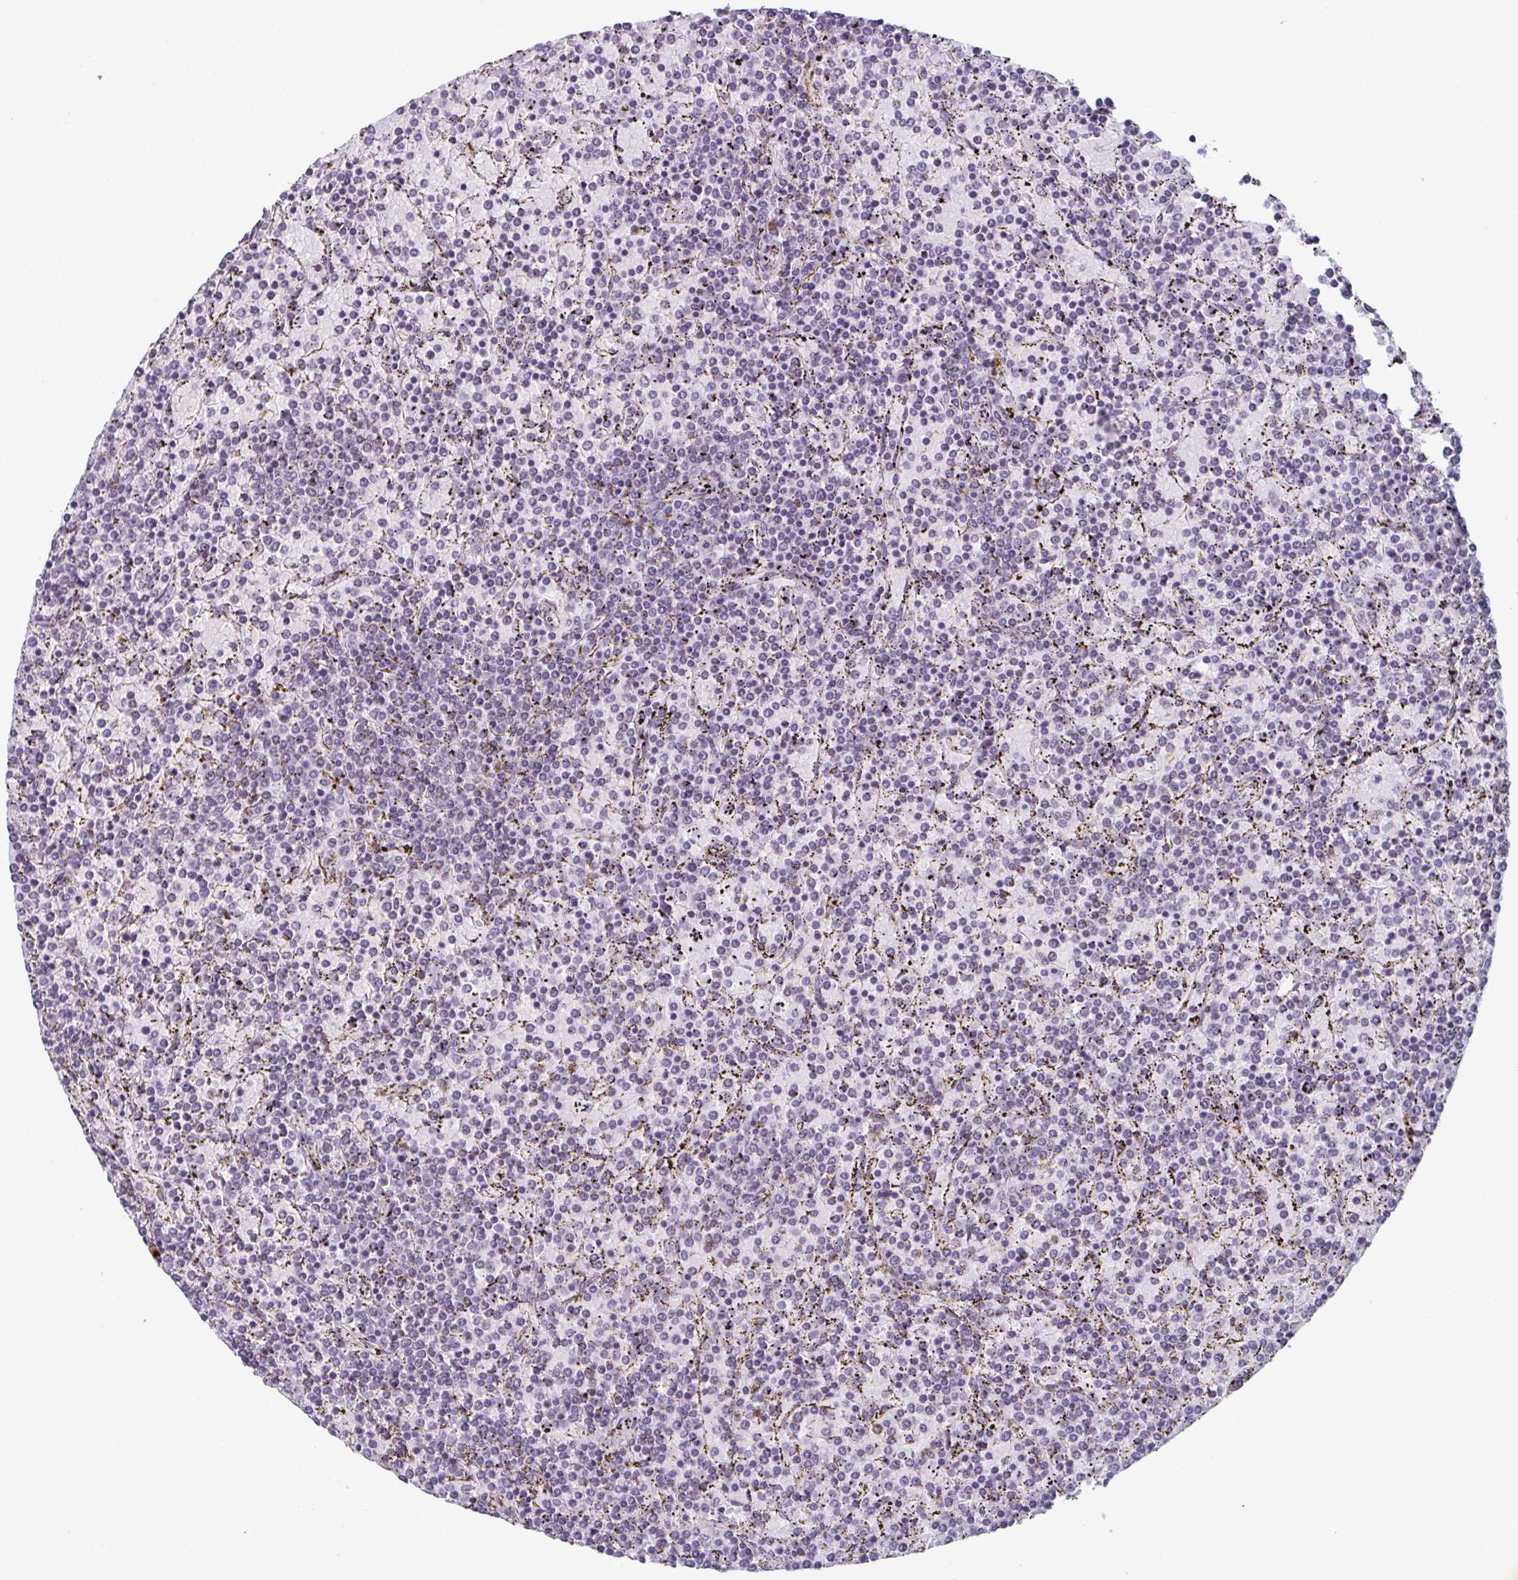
{"staining": {"intensity": "negative", "quantity": "none", "location": "none"}, "tissue": "lymphoma", "cell_type": "Tumor cells", "image_type": "cancer", "snomed": [{"axis": "morphology", "description": "Malignant lymphoma, non-Hodgkin's type, Low grade"}, {"axis": "topography", "description": "Spleen"}], "caption": "Immunohistochemistry histopathology image of human lymphoma stained for a protein (brown), which demonstrates no positivity in tumor cells.", "gene": "RBM7", "patient": {"sex": "female", "age": 77}}